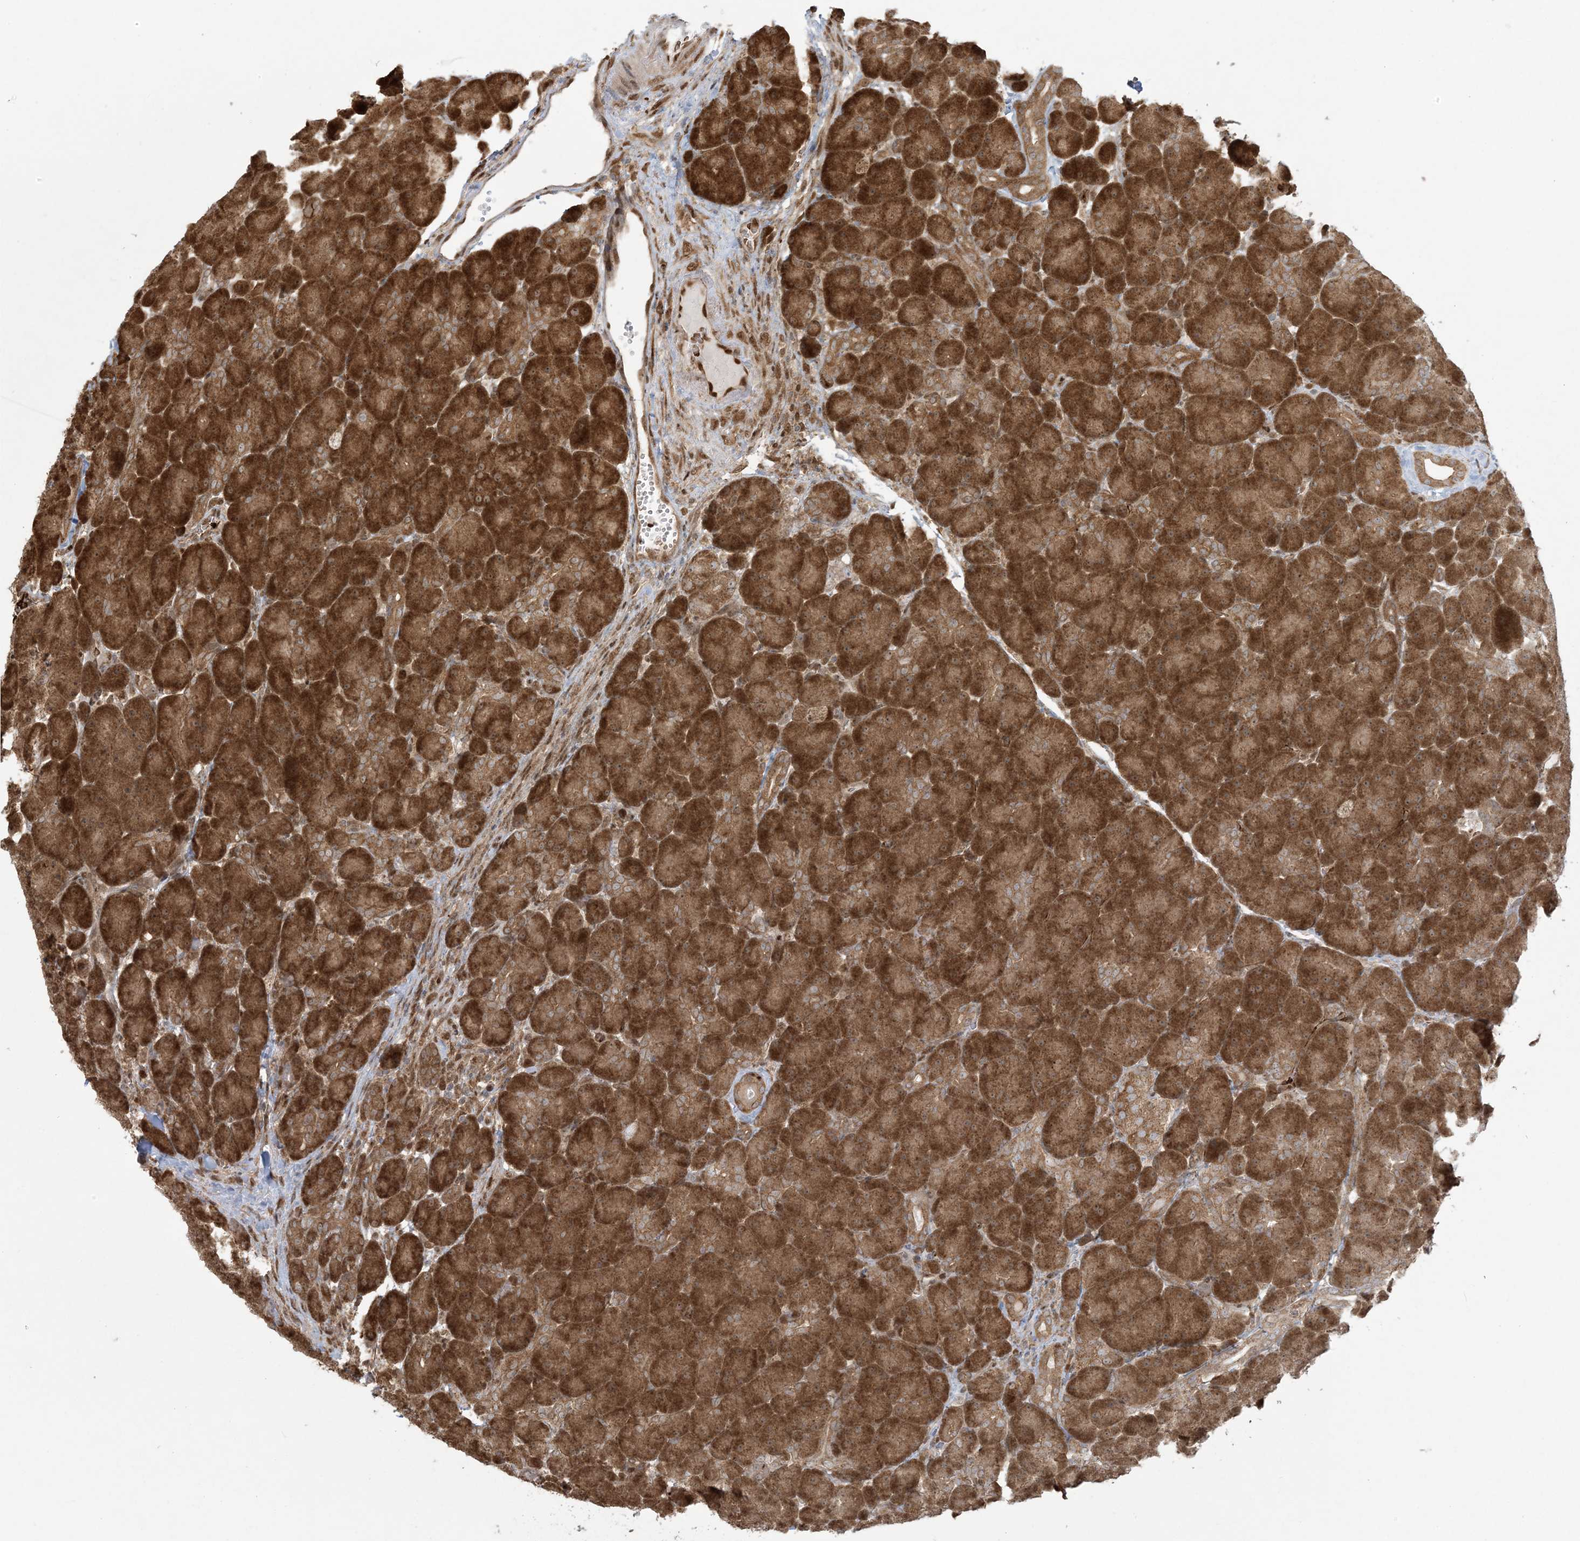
{"staining": {"intensity": "strong", "quantity": ">75%", "location": "cytoplasmic/membranous"}, "tissue": "pancreas", "cell_type": "Exocrine glandular cells", "image_type": "normal", "snomed": [{"axis": "morphology", "description": "Normal tissue, NOS"}, {"axis": "topography", "description": "Pancreas"}], "caption": "Immunohistochemical staining of benign pancreas displays high levels of strong cytoplasmic/membranous expression in about >75% of exocrine glandular cells. Nuclei are stained in blue.", "gene": "ABCF3", "patient": {"sex": "male", "age": 66}}